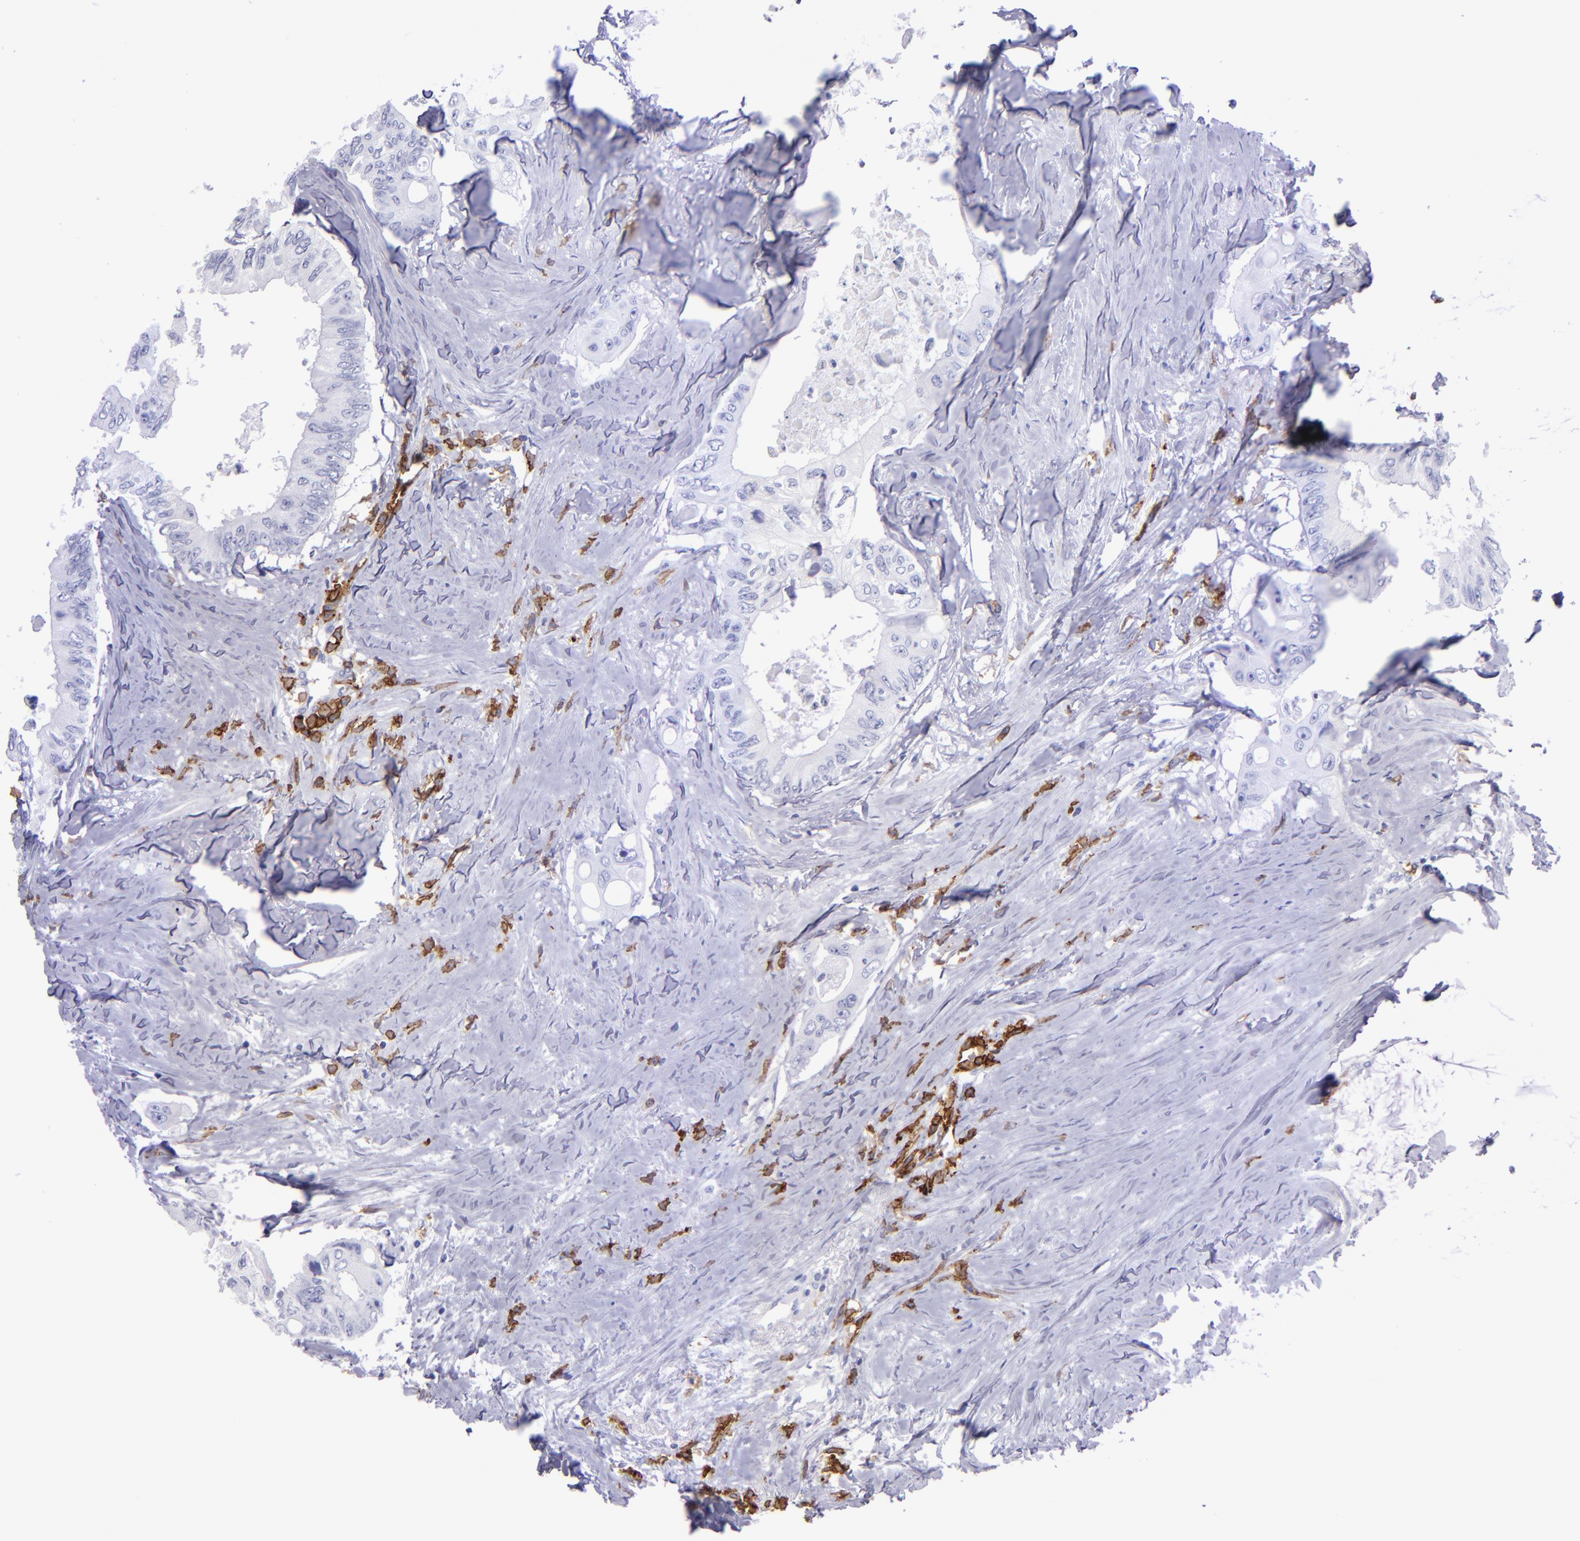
{"staining": {"intensity": "negative", "quantity": "none", "location": "none"}, "tissue": "colorectal cancer", "cell_type": "Tumor cells", "image_type": "cancer", "snomed": [{"axis": "morphology", "description": "Adenocarcinoma, NOS"}, {"axis": "topography", "description": "Colon"}], "caption": "Colorectal adenocarcinoma stained for a protein using IHC reveals no positivity tumor cells.", "gene": "CD38", "patient": {"sex": "male", "age": 65}}